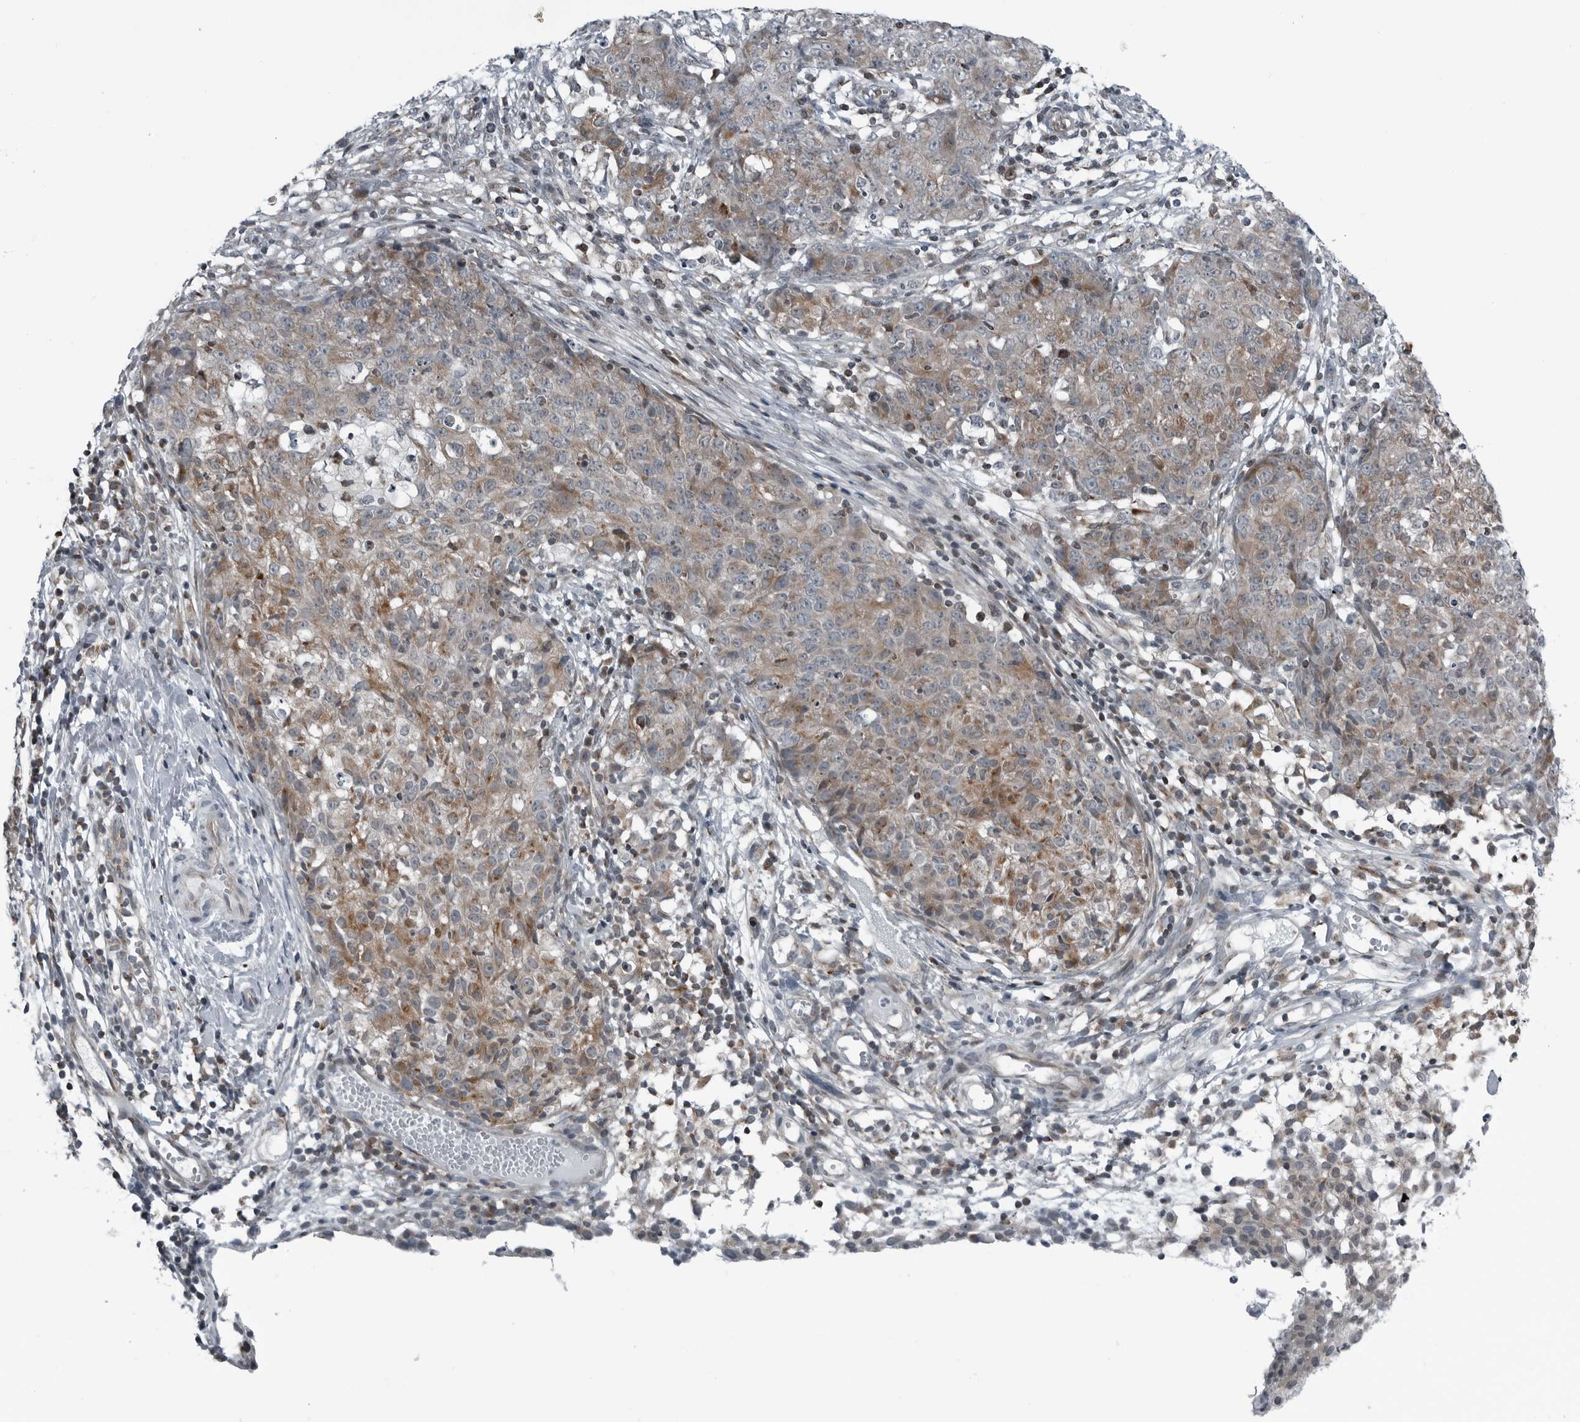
{"staining": {"intensity": "moderate", "quantity": "25%-75%", "location": "cytoplasmic/membranous"}, "tissue": "ovarian cancer", "cell_type": "Tumor cells", "image_type": "cancer", "snomed": [{"axis": "morphology", "description": "Carcinoma, endometroid"}, {"axis": "topography", "description": "Ovary"}], "caption": "IHC micrograph of ovarian cancer (endometroid carcinoma) stained for a protein (brown), which reveals medium levels of moderate cytoplasmic/membranous positivity in about 25%-75% of tumor cells.", "gene": "GAK", "patient": {"sex": "female", "age": 42}}